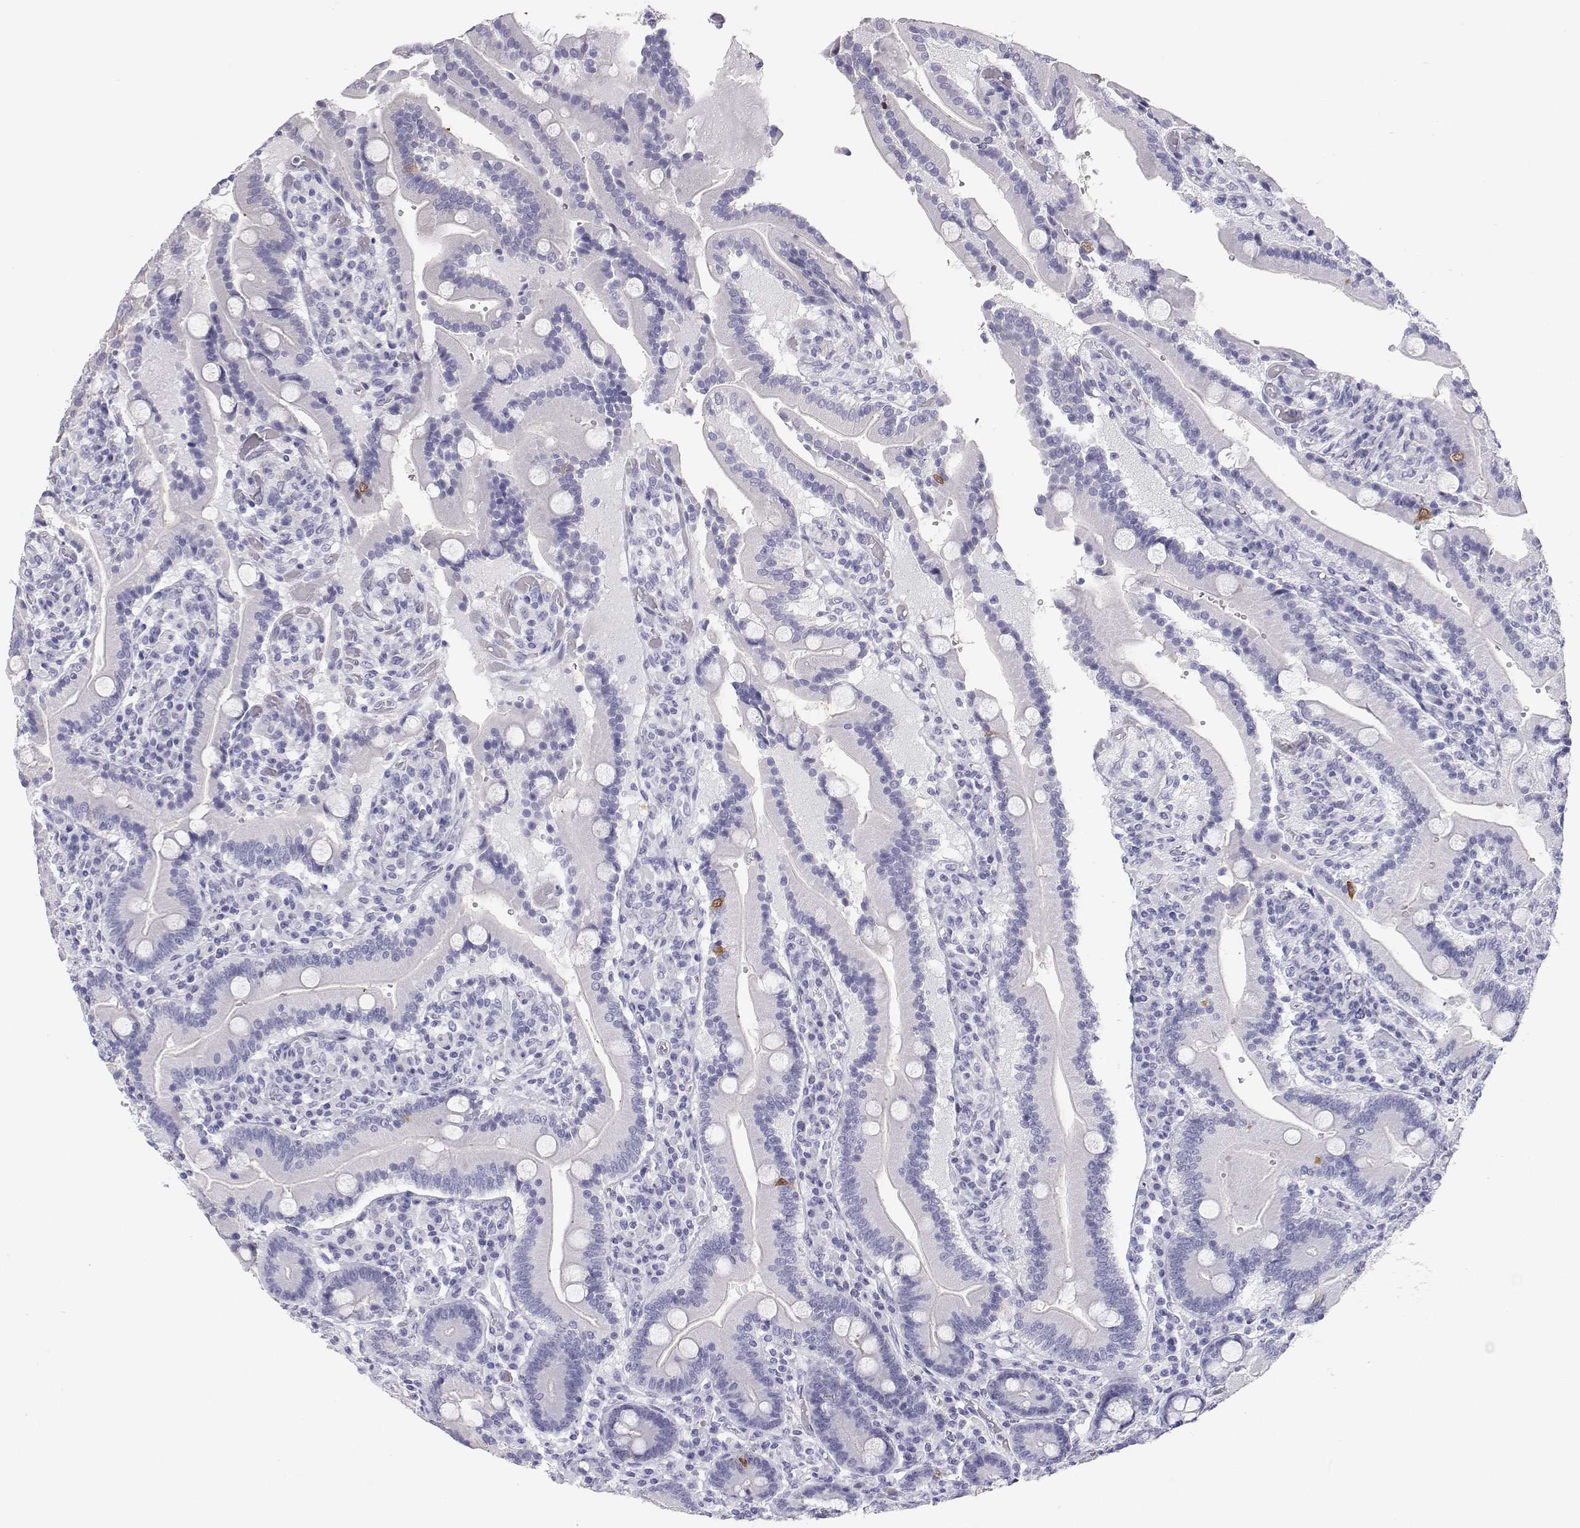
{"staining": {"intensity": "moderate", "quantity": "<25%", "location": "nuclear"}, "tissue": "duodenum", "cell_type": "Glandular cells", "image_type": "normal", "snomed": [{"axis": "morphology", "description": "Normal tissue, NOS"}, {"axis": "topography", "description": "Duodenum"}], "caption": "About <25% of glandular cells in unremarkable duodenum display moderate nuclear protein staining as visualized by brown immunohistochemical staining.", "gene": "BHMT", "patient": {"sex": "female", "age": 62}}